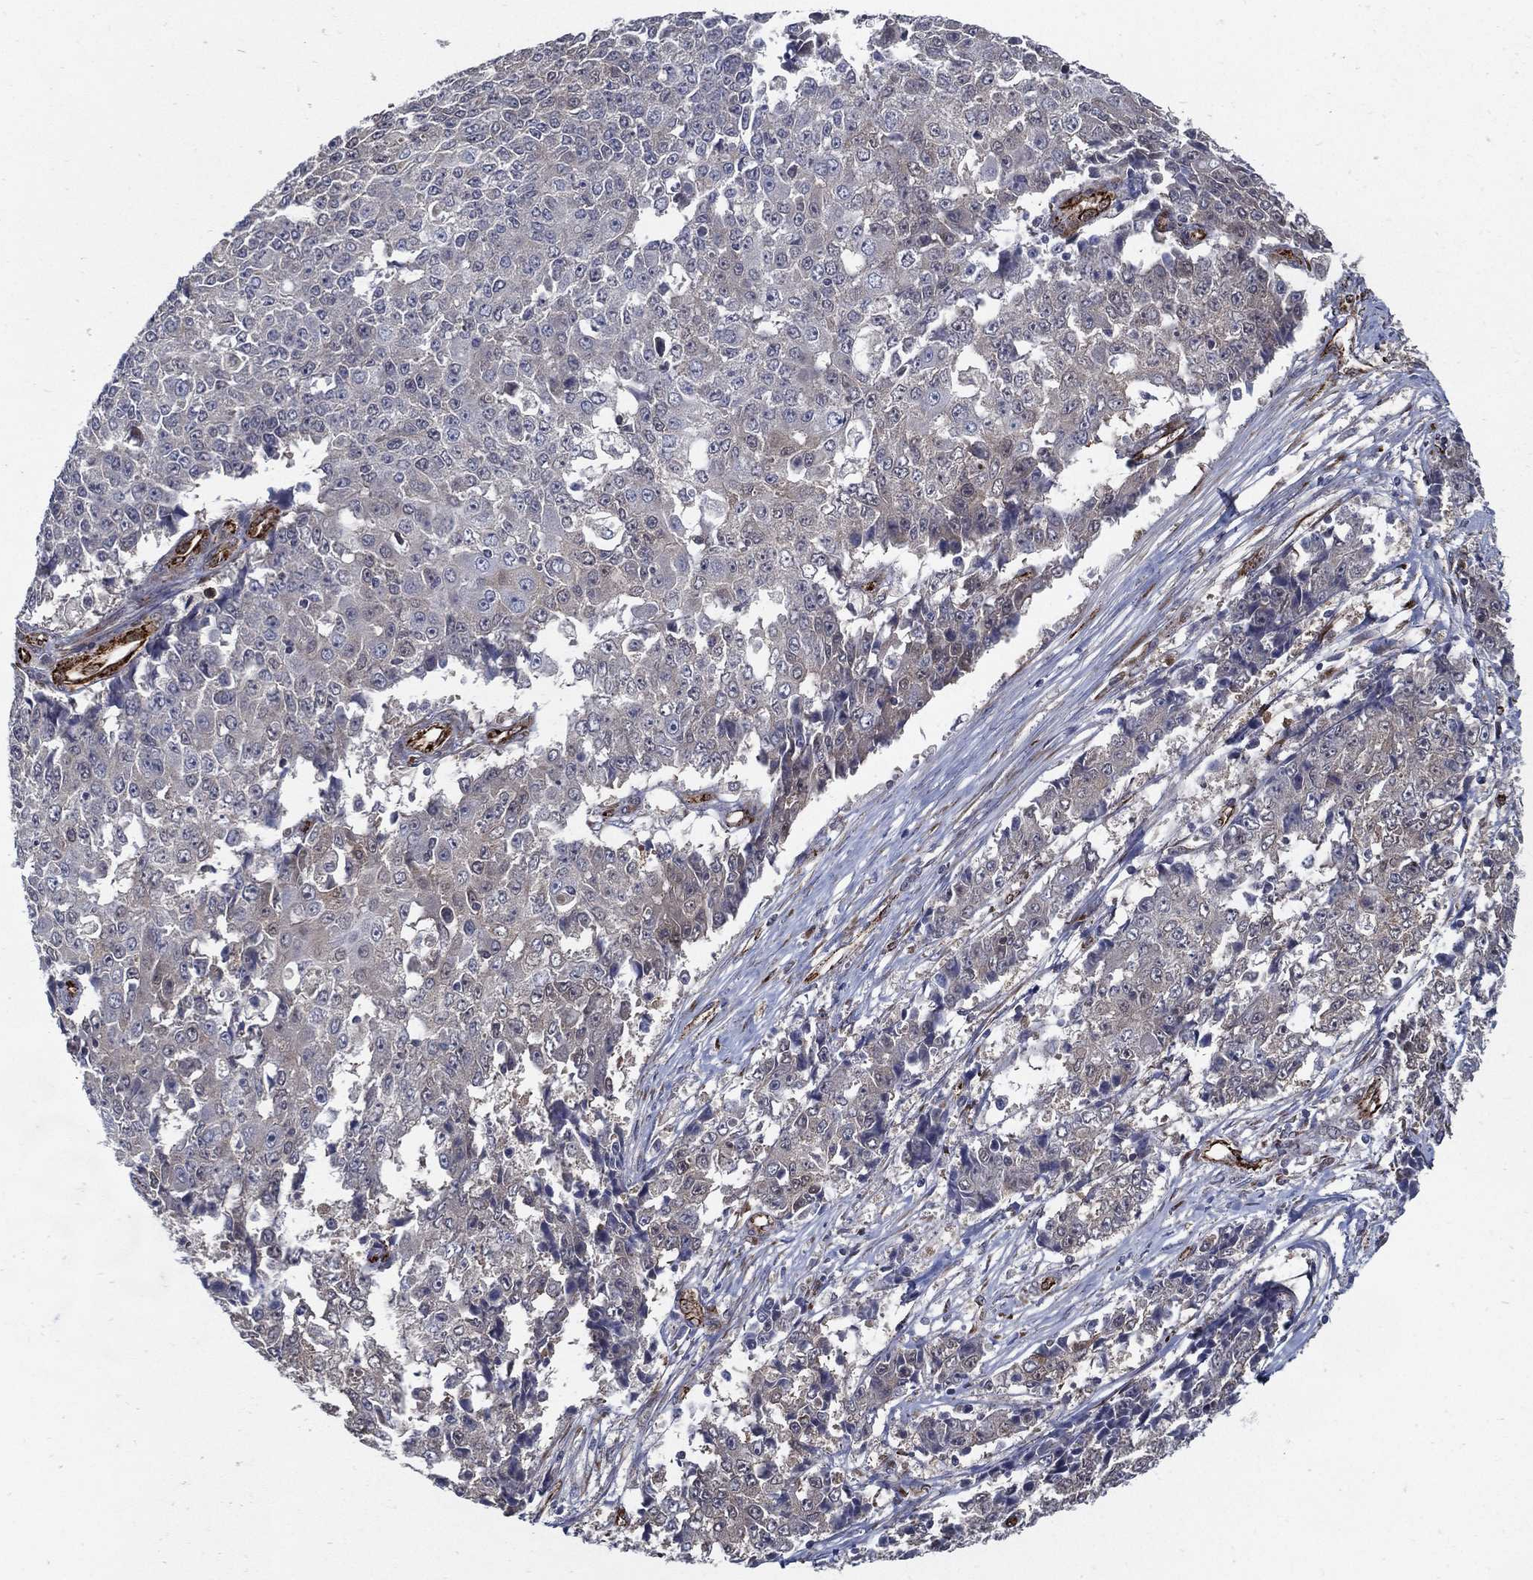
{"staining": {"intensity": "negative", "quantity": "none", "location": "none"}, "tissue": "ovarian cancer", "cell_type": "Tumor cells", "image_type": "cancer", "snomed": [{"axis": "morphology", "description": "Carcinoma, endometroid"}, {"axis": "topography", "description": "Ovary"}], "caption": "This is an immunohistochemistry (IHC) photomicrograph of human ovarian endometroid carcinoma. There is no staining in tumor cells.", "gene": "ARHGAP11A", "patient": {"sex": "female", "age": 42}}